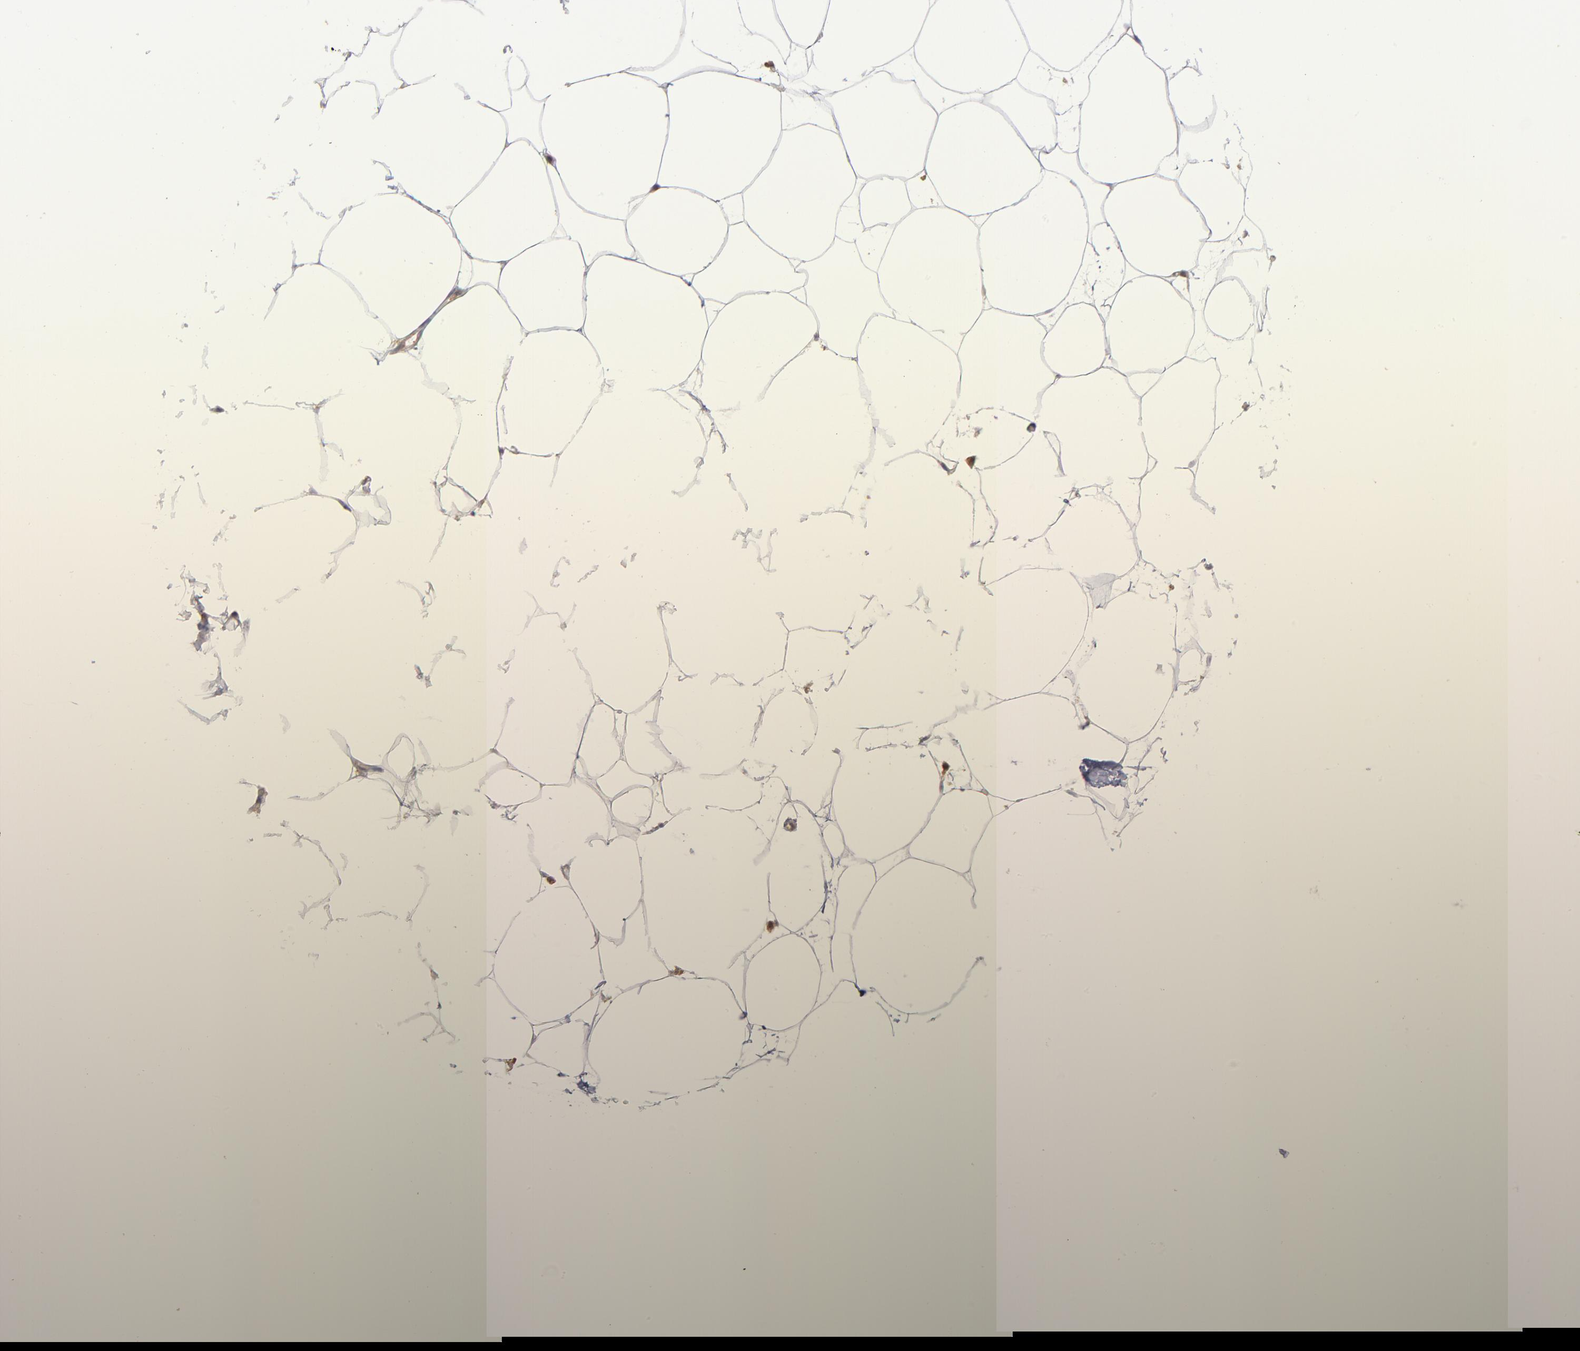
{"staining": {"intensity": "negative", "quantity": "none", "location": "none"}, "tissue": "adipose tissue", "cell_type": "Adipocytes", "image_type": "normal", "snomed": [{"axis": "morphology", "description": "Normal tissue, NOS"}, {"axis": "morphology", "description": "Duct carcinoma"}, {"axis": "topography", "description": "Breast"}, {"axis": "topography", "description": "Adipose tissue"}], "caption": "Photomicrograph shows no significant protein positivity in adipocytes of unremarkable adipose tissue.", "gene": "MAPRE1", "patient": {"sex": "female", "age": 37}}